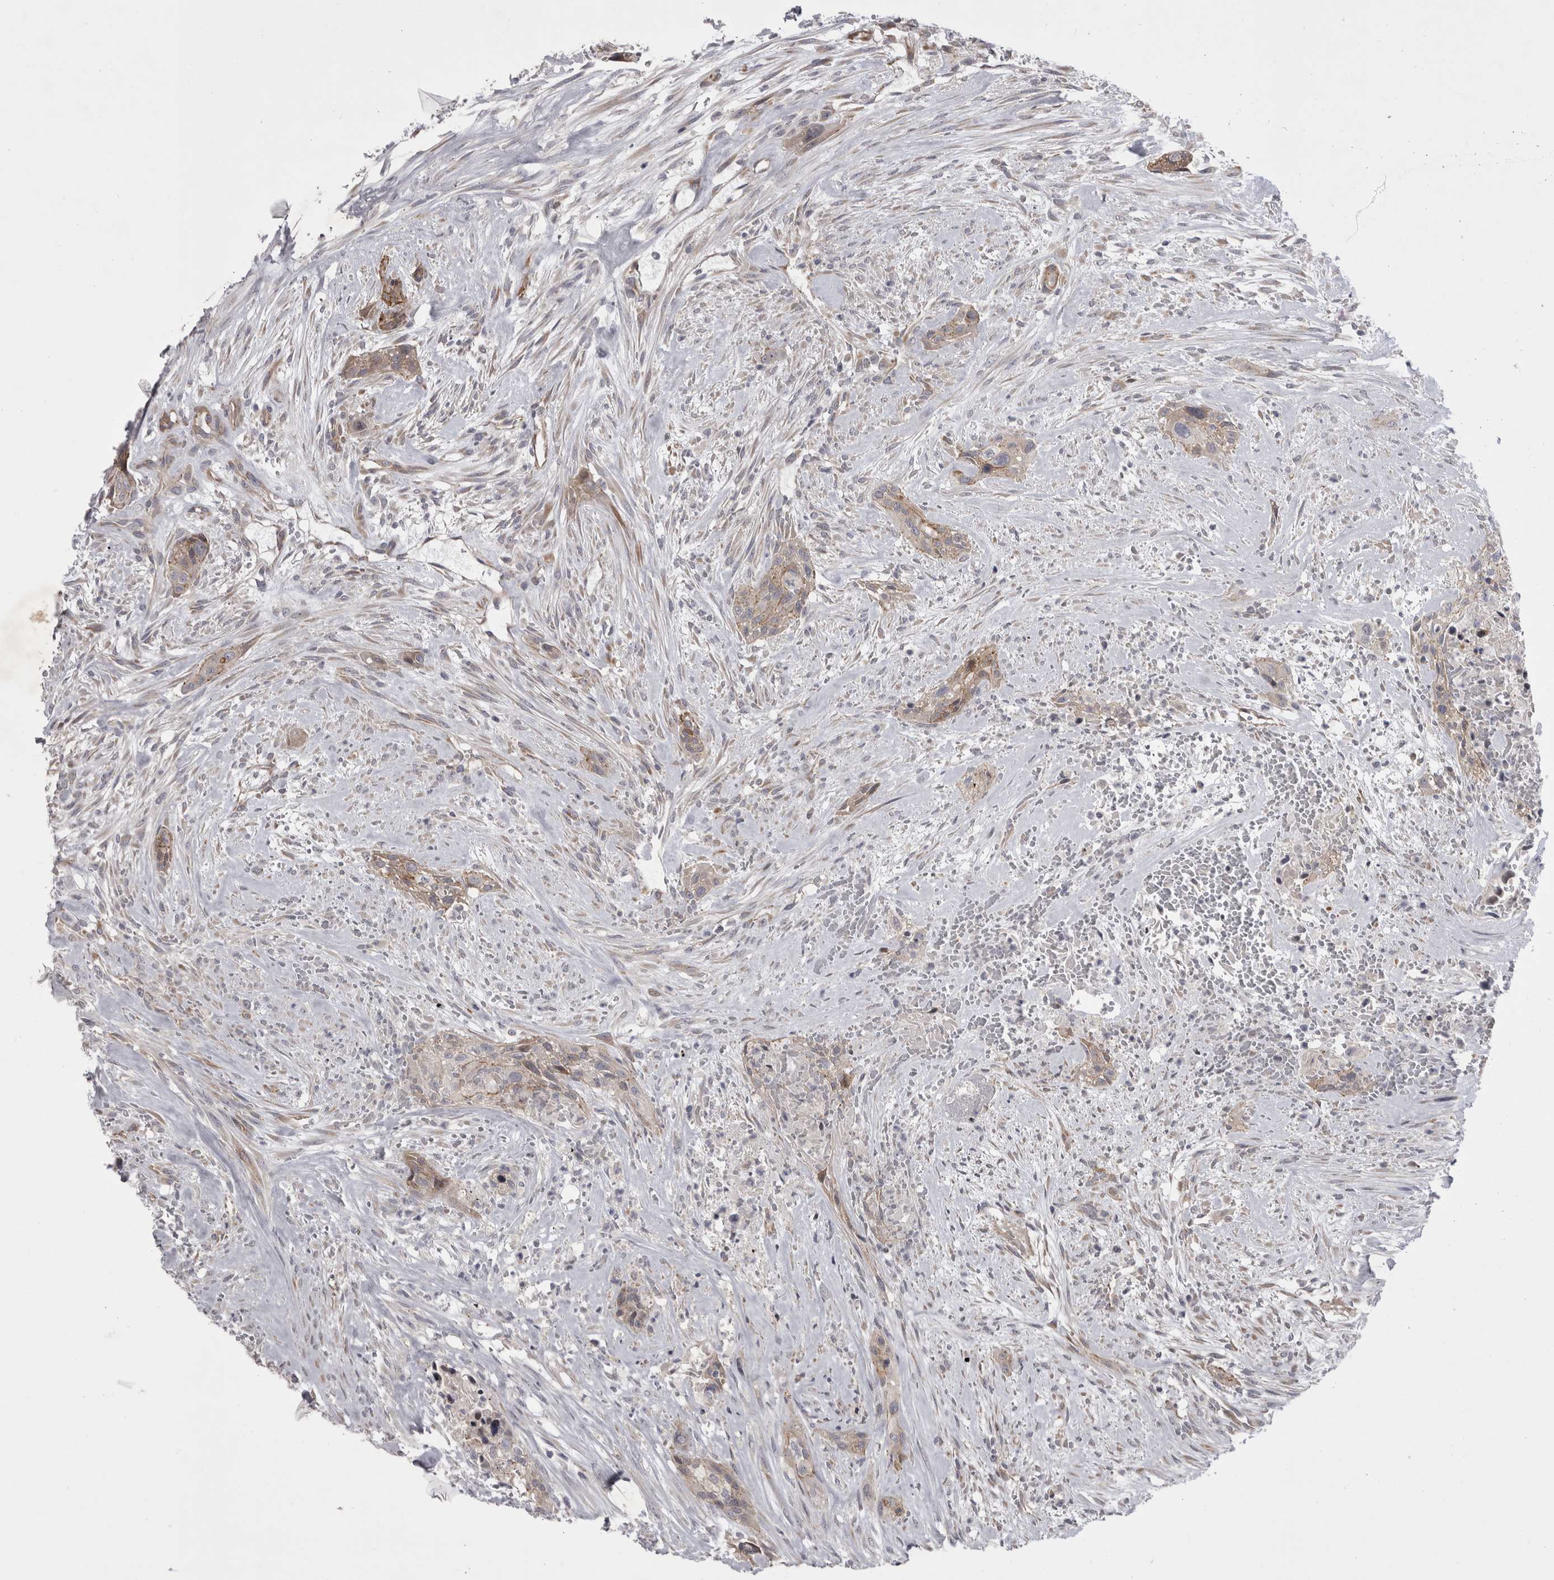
{"staining": {"intensity": "weak", "quantity": "25%-75%", "location": "cytoplasmic/membranous"}, "tissue": "urothelial cancer", "cell_type": "Tumor cells", "image_type": "cancer", "snomed": [{"axis": "morphology", "description": "Urothelial carcinoma, High grade"}, {"axis": "topography", "description": "Urinary bladder"}], "caption": "IHC image of neoplastic tissue: urothelial carcinoma (high-grade) stained using IHC reveals low levels of weak protein expression localized specifically in the cytoplasmic/membranous of tumor cells, appearing as a cytoplasmic/membranous brown color.", "gene": "NENF", "patient": {"sex": "male", "age": 35}}